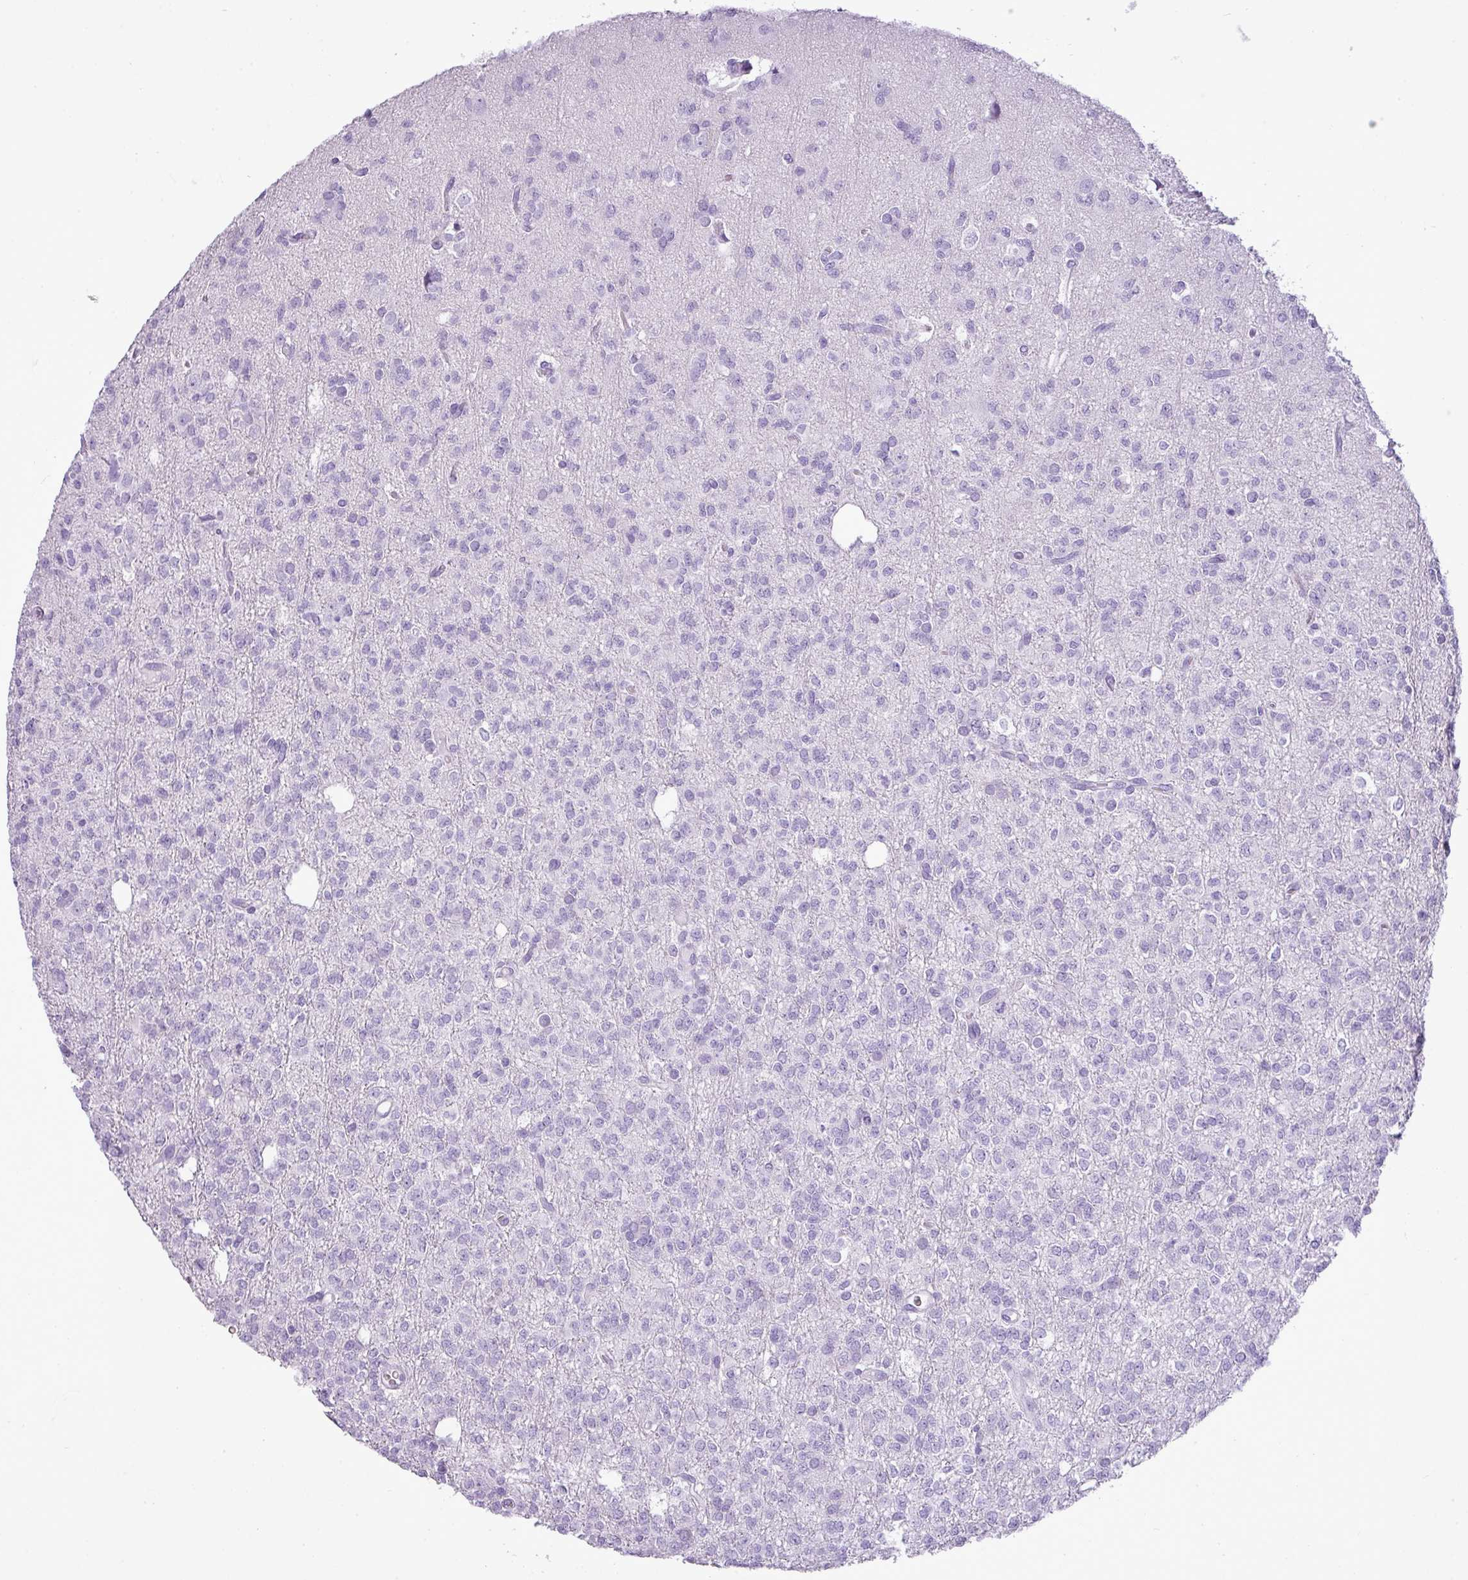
{"staining": {"intensity": "negative", "quantity": "none", "location": "none"}, "tissue": "glioma", "cell_type": "Tumor cells", "image_type": "cancer", "snomed": [{"axis": "morphology", "description": "Glioma, malignant, Low grade"}, {"axis": "topography", "description": "Brain"}], "caption": "There is no significant staining in tumor cells of low-grade glioma (malignant).", "gene": "RBMXL2", "patient": {"sex": "female", "age": 33}}